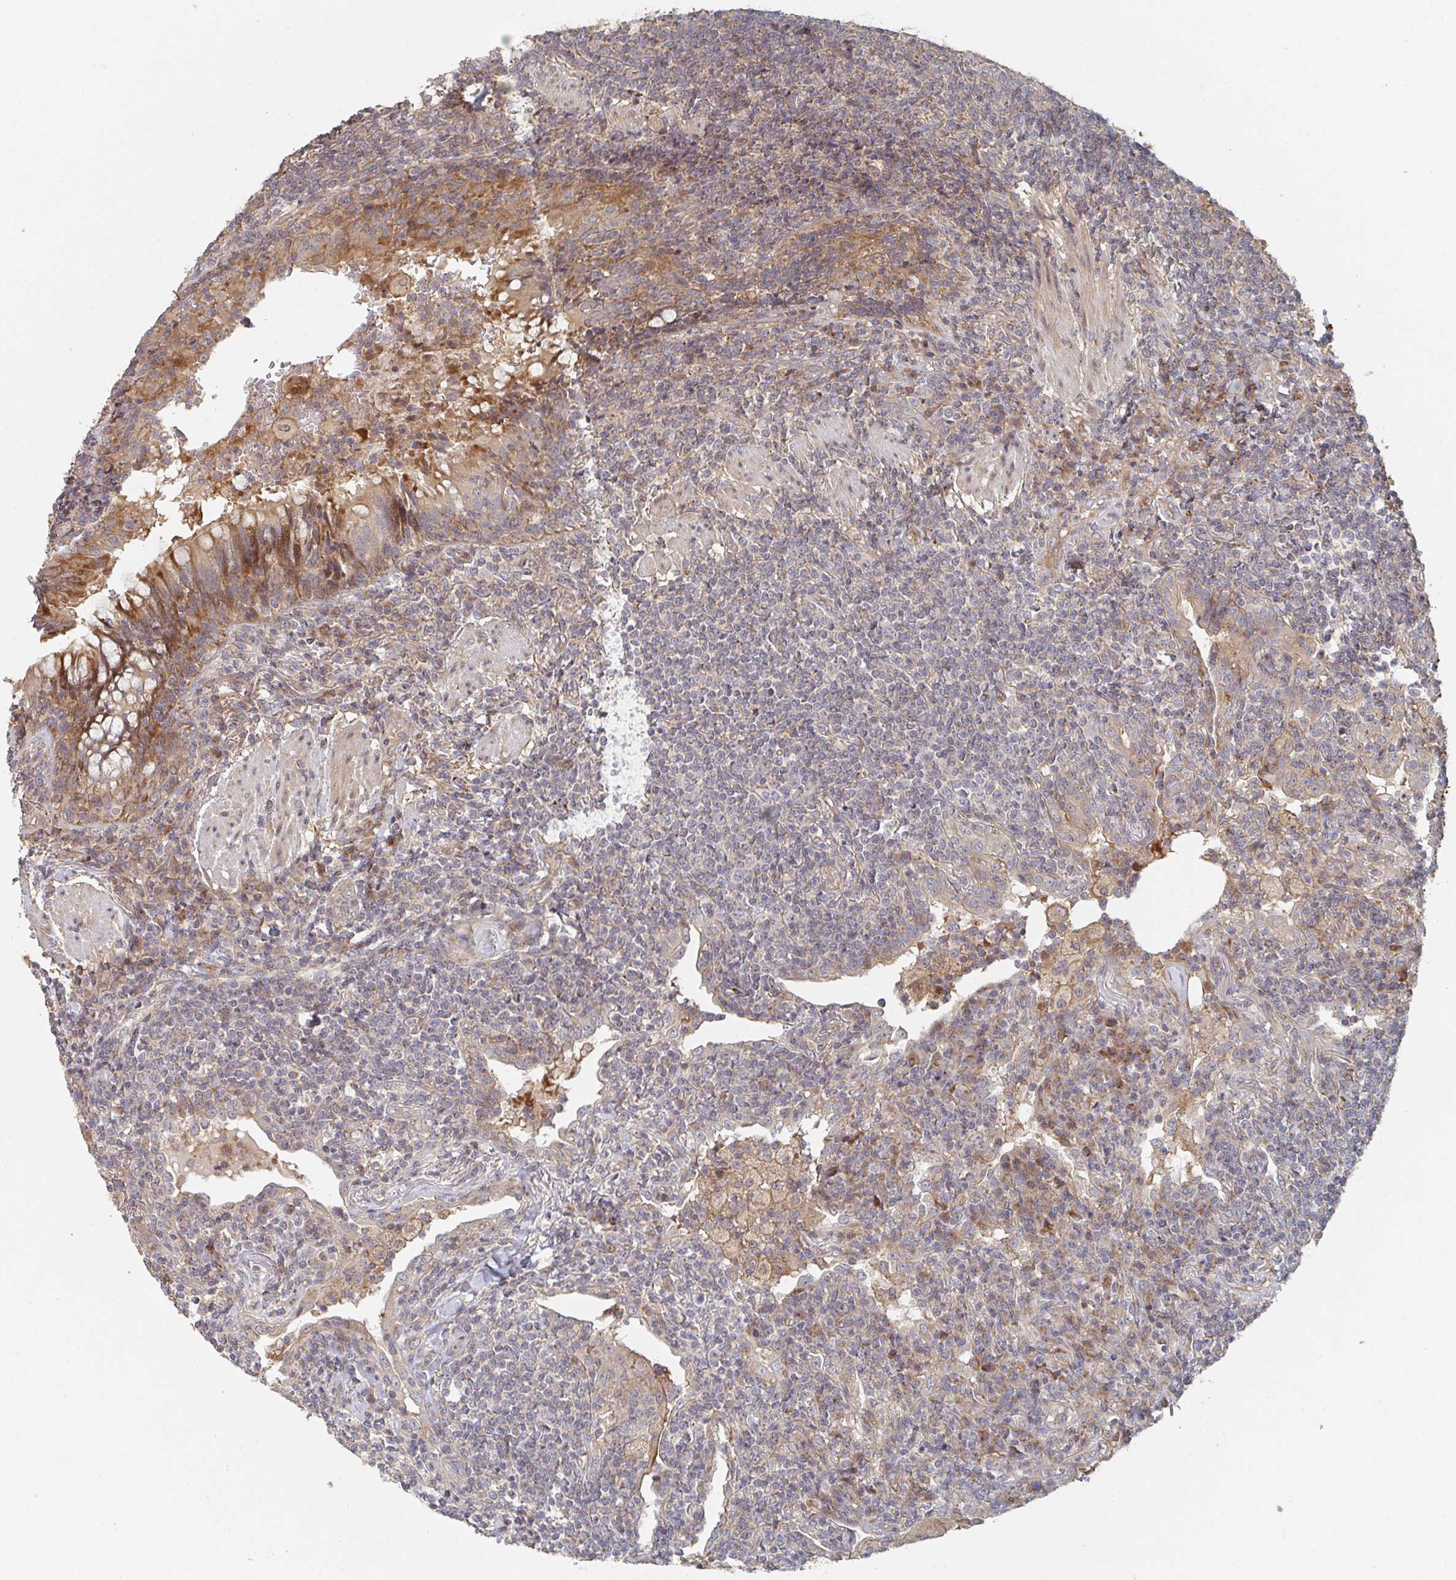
{"staining": {"intensity": "negative", "quantity": "none", "location": "none"}, "tissue": "lymphoma", "cell_type": "Tumor cells", "image_type": "cancer", "snomed": [{"axis": "morphology", "description": "Malignant lymphoma, non-Hodgkin's type, Low grade"}, {"axis": "topography", "description": "Lung"}], "caption": "High magnification brightfield microscopy of malignant lymphoma, non-Hodgkin's type (low-grade) stained with DAB (3,3'-diaminobenzidine) (brown) and counterstained with hematoxylin (blue): tumor cells show no significant staining.", "gene": "PTEN", "patient": {"sex": "female", "age": 71}}